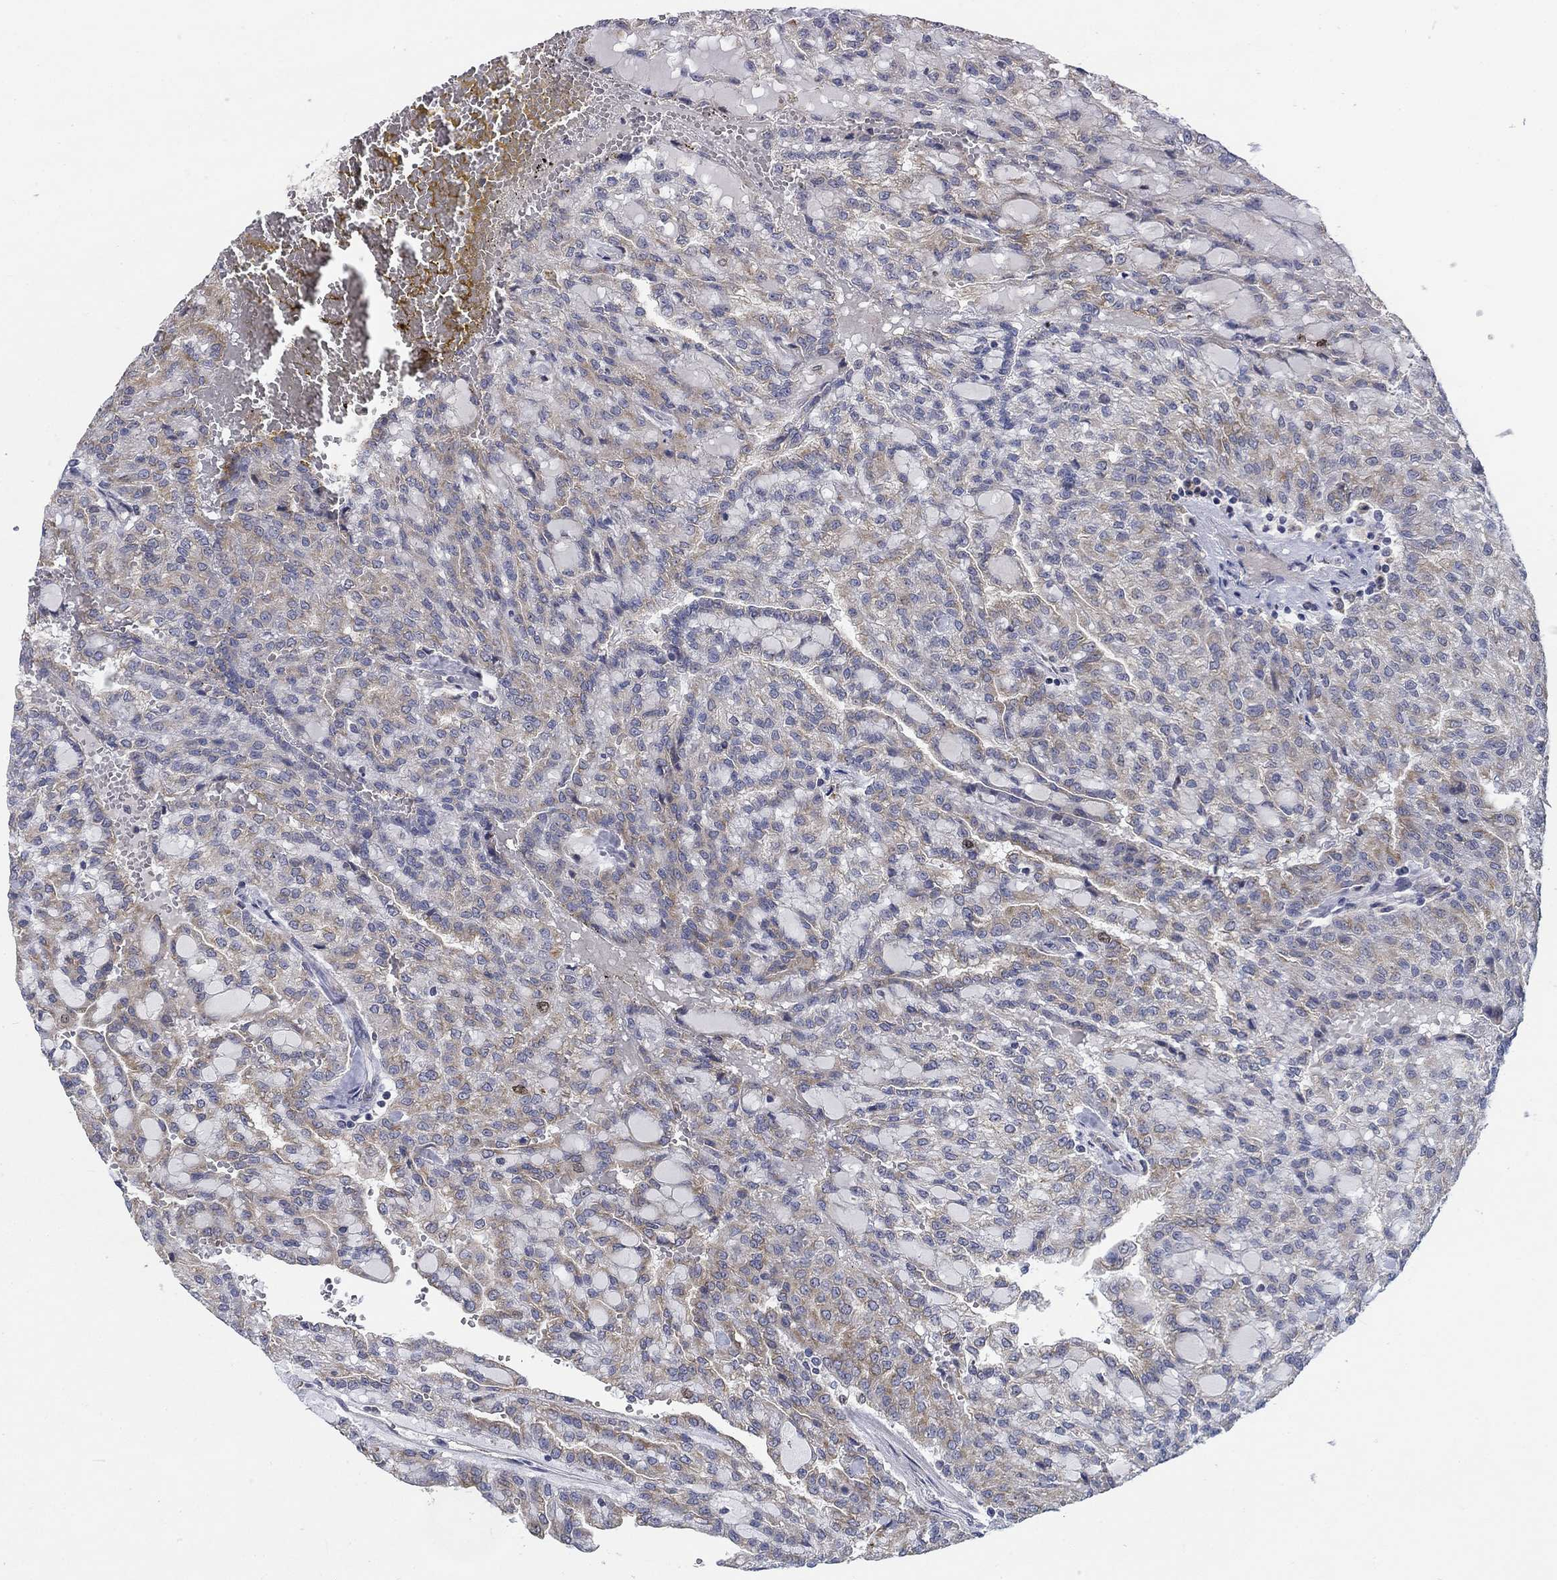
{"staining": {"intensity": "weak", "quantity": ">75%", "location": "cytoplasmic/membranous"}, "tissue": "renal cancer", "cell_type": "Tumor cells", "image_type": "cancer", "snomed": [{"axis": "morphology", "description": "Adenocarcinoma, NOS"}, {"axis": "topography", "description": "Kidney"}], "caption": "An IHC photomicrograph of neoplastic tissue is shown. Protein staining in brown labels weak cytoplasmic/membranous positivity in adenocarcinoma (renal) within tumor cells.", "gene": "MMP24", "patient": {"sex": "male", "age": 63}}